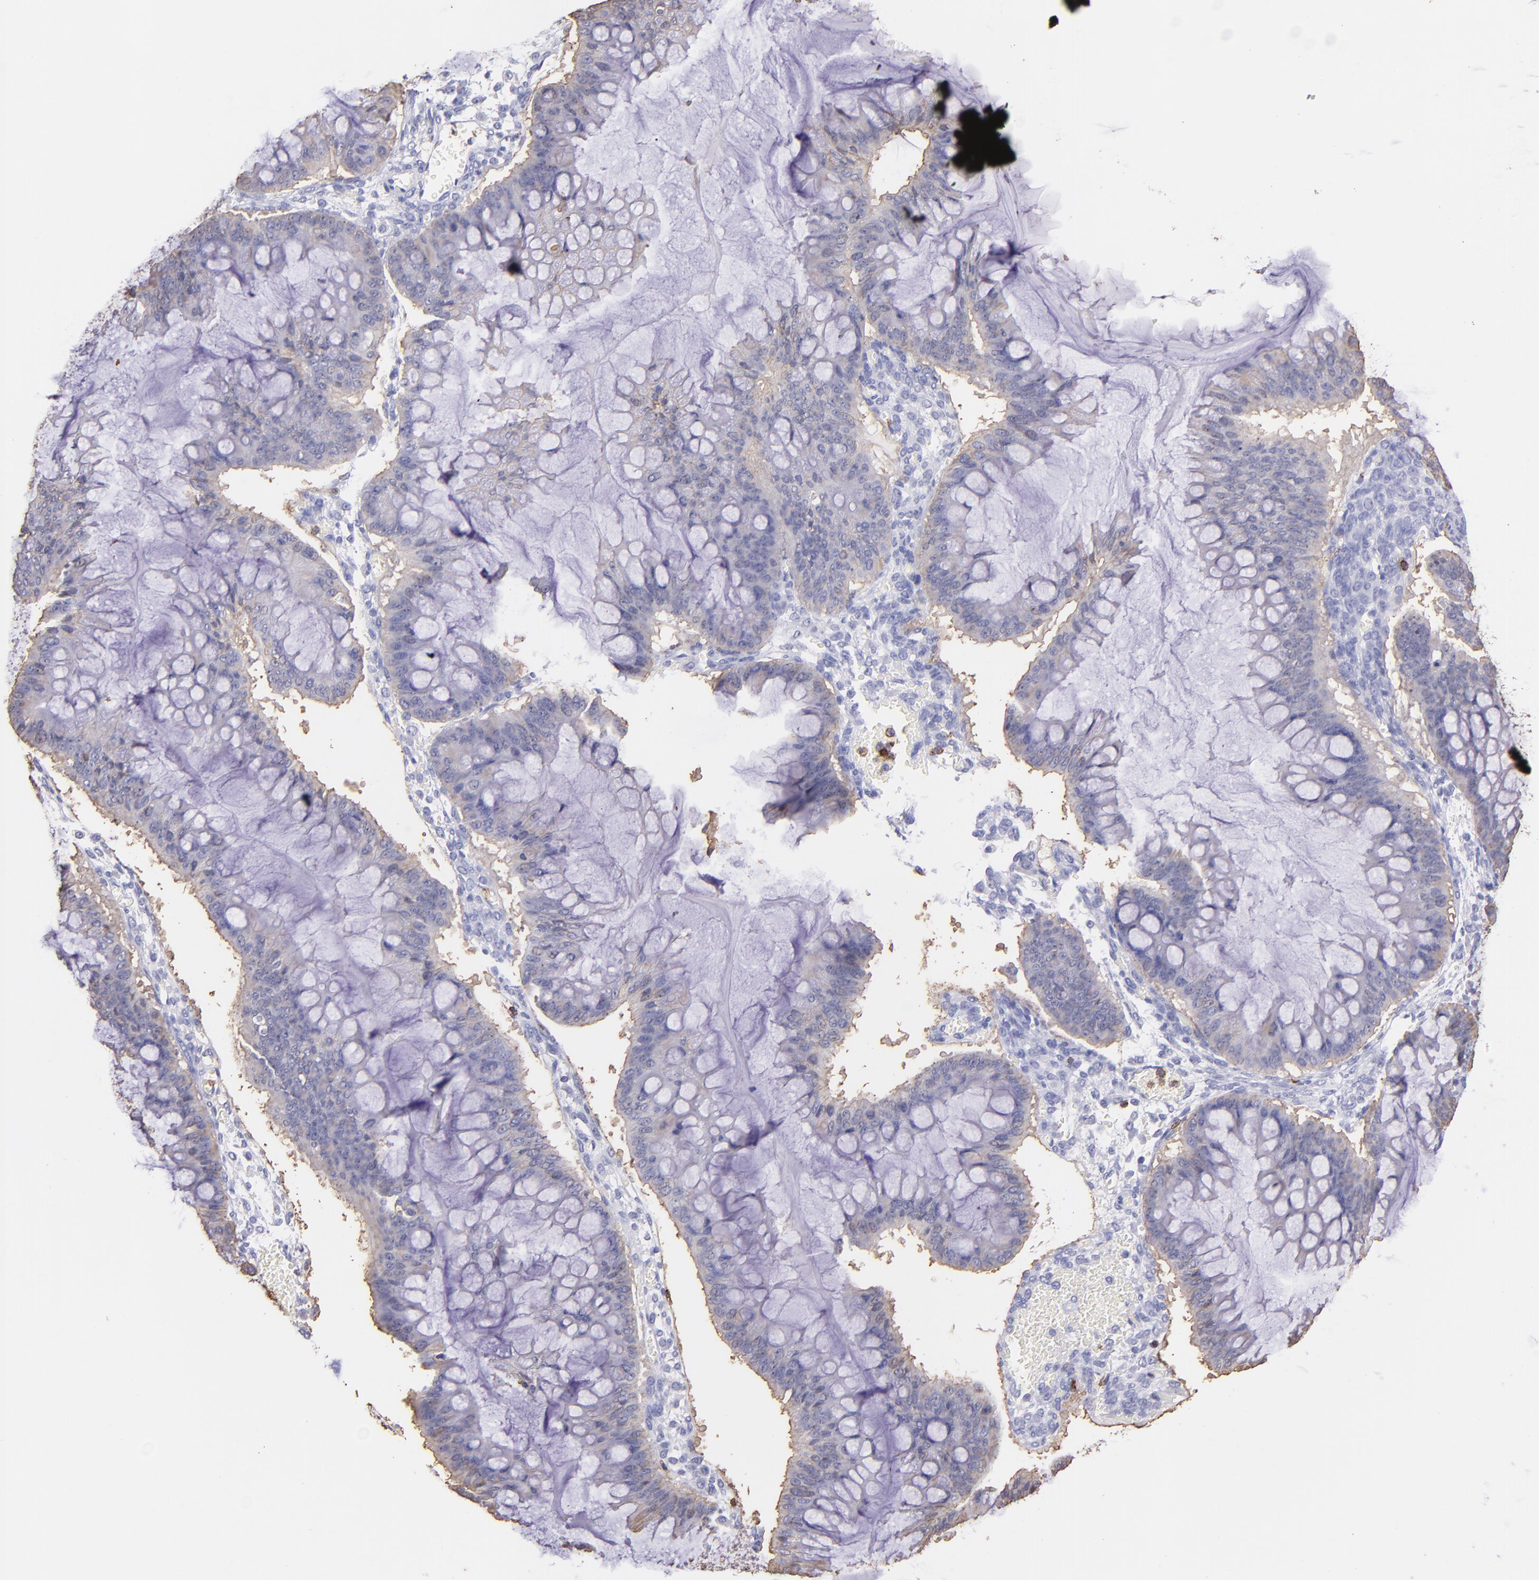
{"staining": {"intensity": "weak", "quantity": "25%-75%", "location": "cytoplasmic/membranous"}, "tissue": "ovarian cancer", "cell_type": "Tumor cells", "image_type": "cancer", "snomed": [{"axis": "morphology", "description": "Cystadenocarcinoma, mucinous, NOS"}, {"axis": "topography", "description": "Ovary"}], "caption": "Mucinous cystadenocarcinoma (ovarian) stained with DAB (3,3'-diaminobenzidine) immunohistochemistry exhibits low levels of weak cytoplasmic/membranous staining in approximately 25%-75% of tumor cells.", "gene": "SPN", "patient": {"sex": "female", "age": 73}}